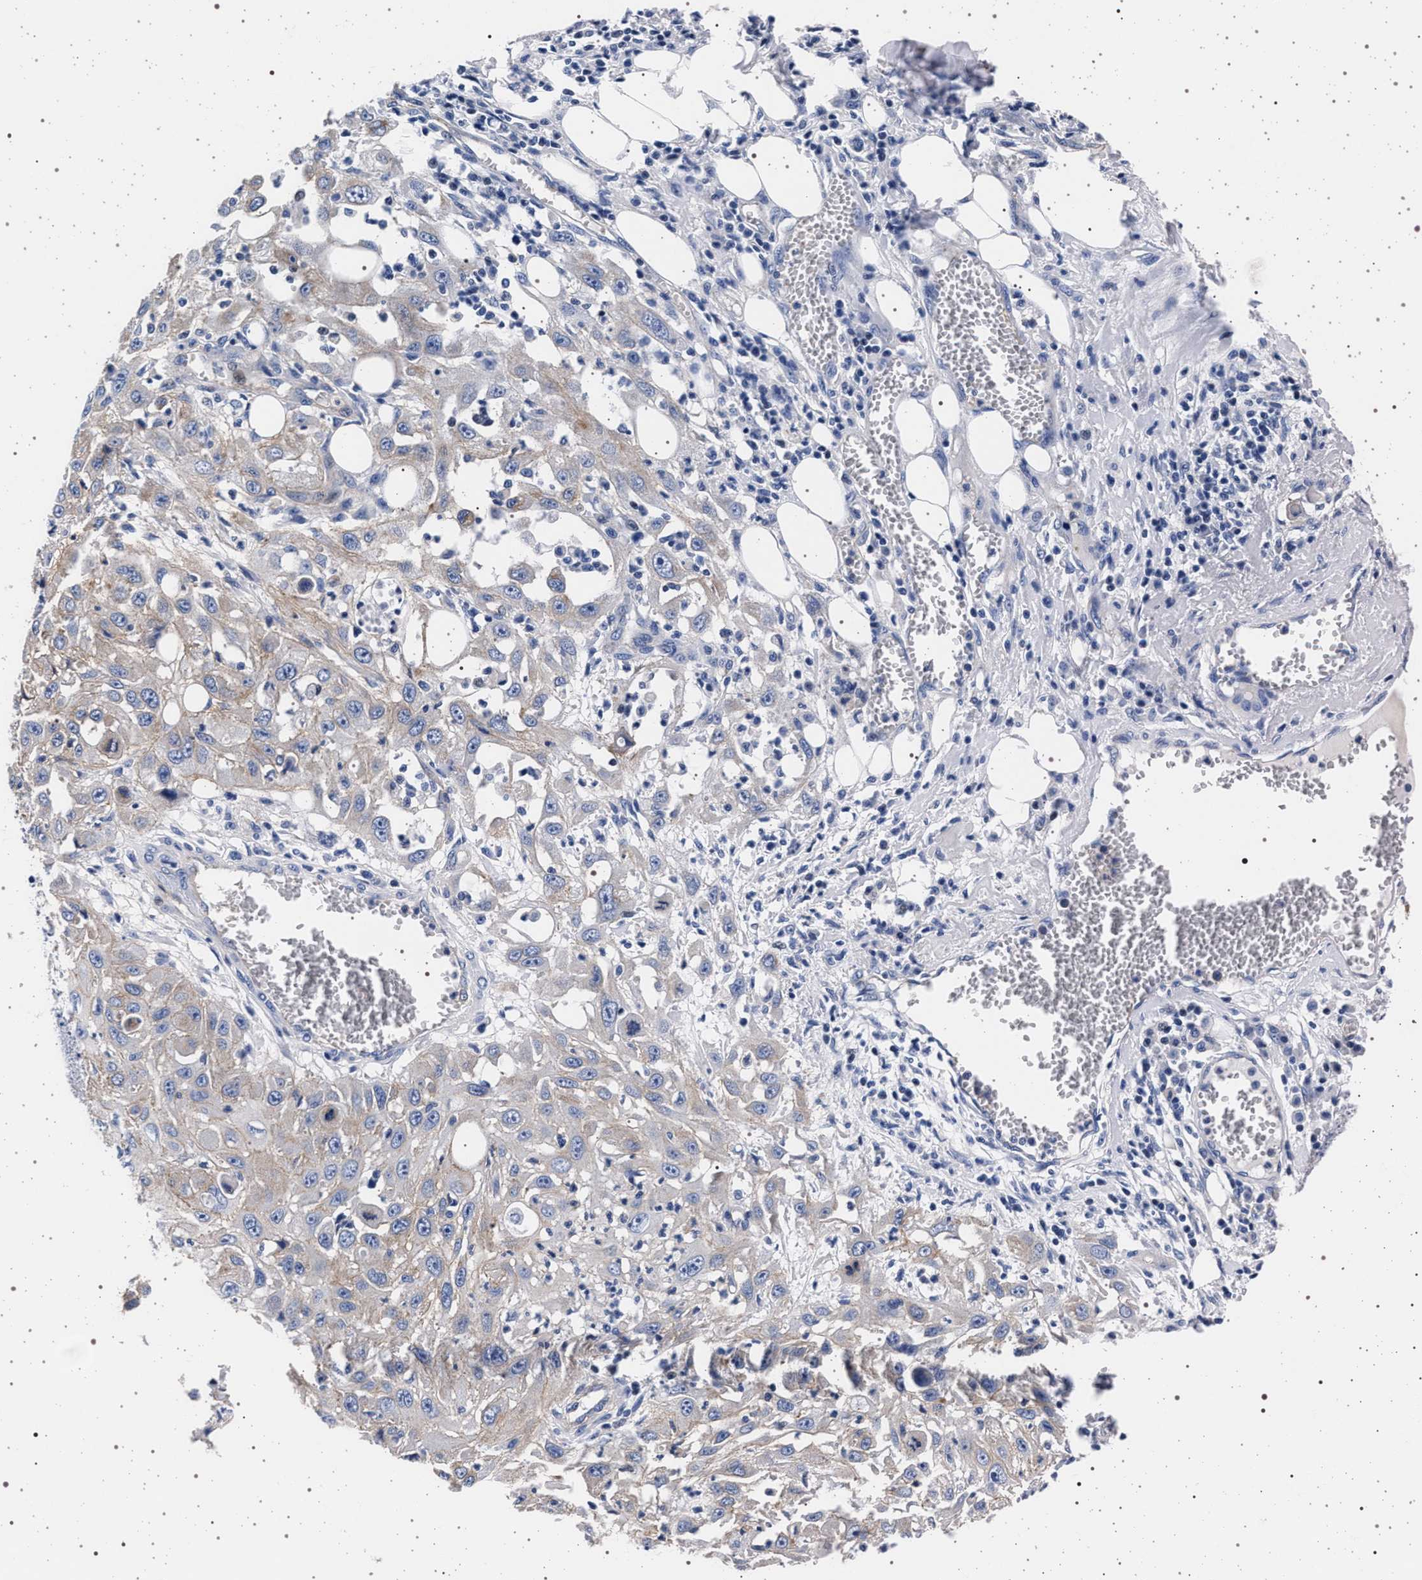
{"staining": {"intensity": "weak", "quantity": "25%-75%", "location": "cytoplasmic/membranous"}, "tissue": "skin cancer", "cell_type": "Tumor cells", "image_type": "cancer", "snomed": [{"axis": "morphology", "description": "Squamous cell carcinoma, NOS"}, {"axis": "topography", "description": "Skin"}], "caption": "Brown immunohistochemical staining in human squamous cell carcinoma (skin) displays weak cytoplasmic/membranous expression in approximately 25%-75% of tumor cells. (DAB (3,3'-diaminobenzidine) = brown stain, brightfield microscopy at high magnification).", "gene": "SLC9A1", "patient": {"sex": "male", "age": 75}}